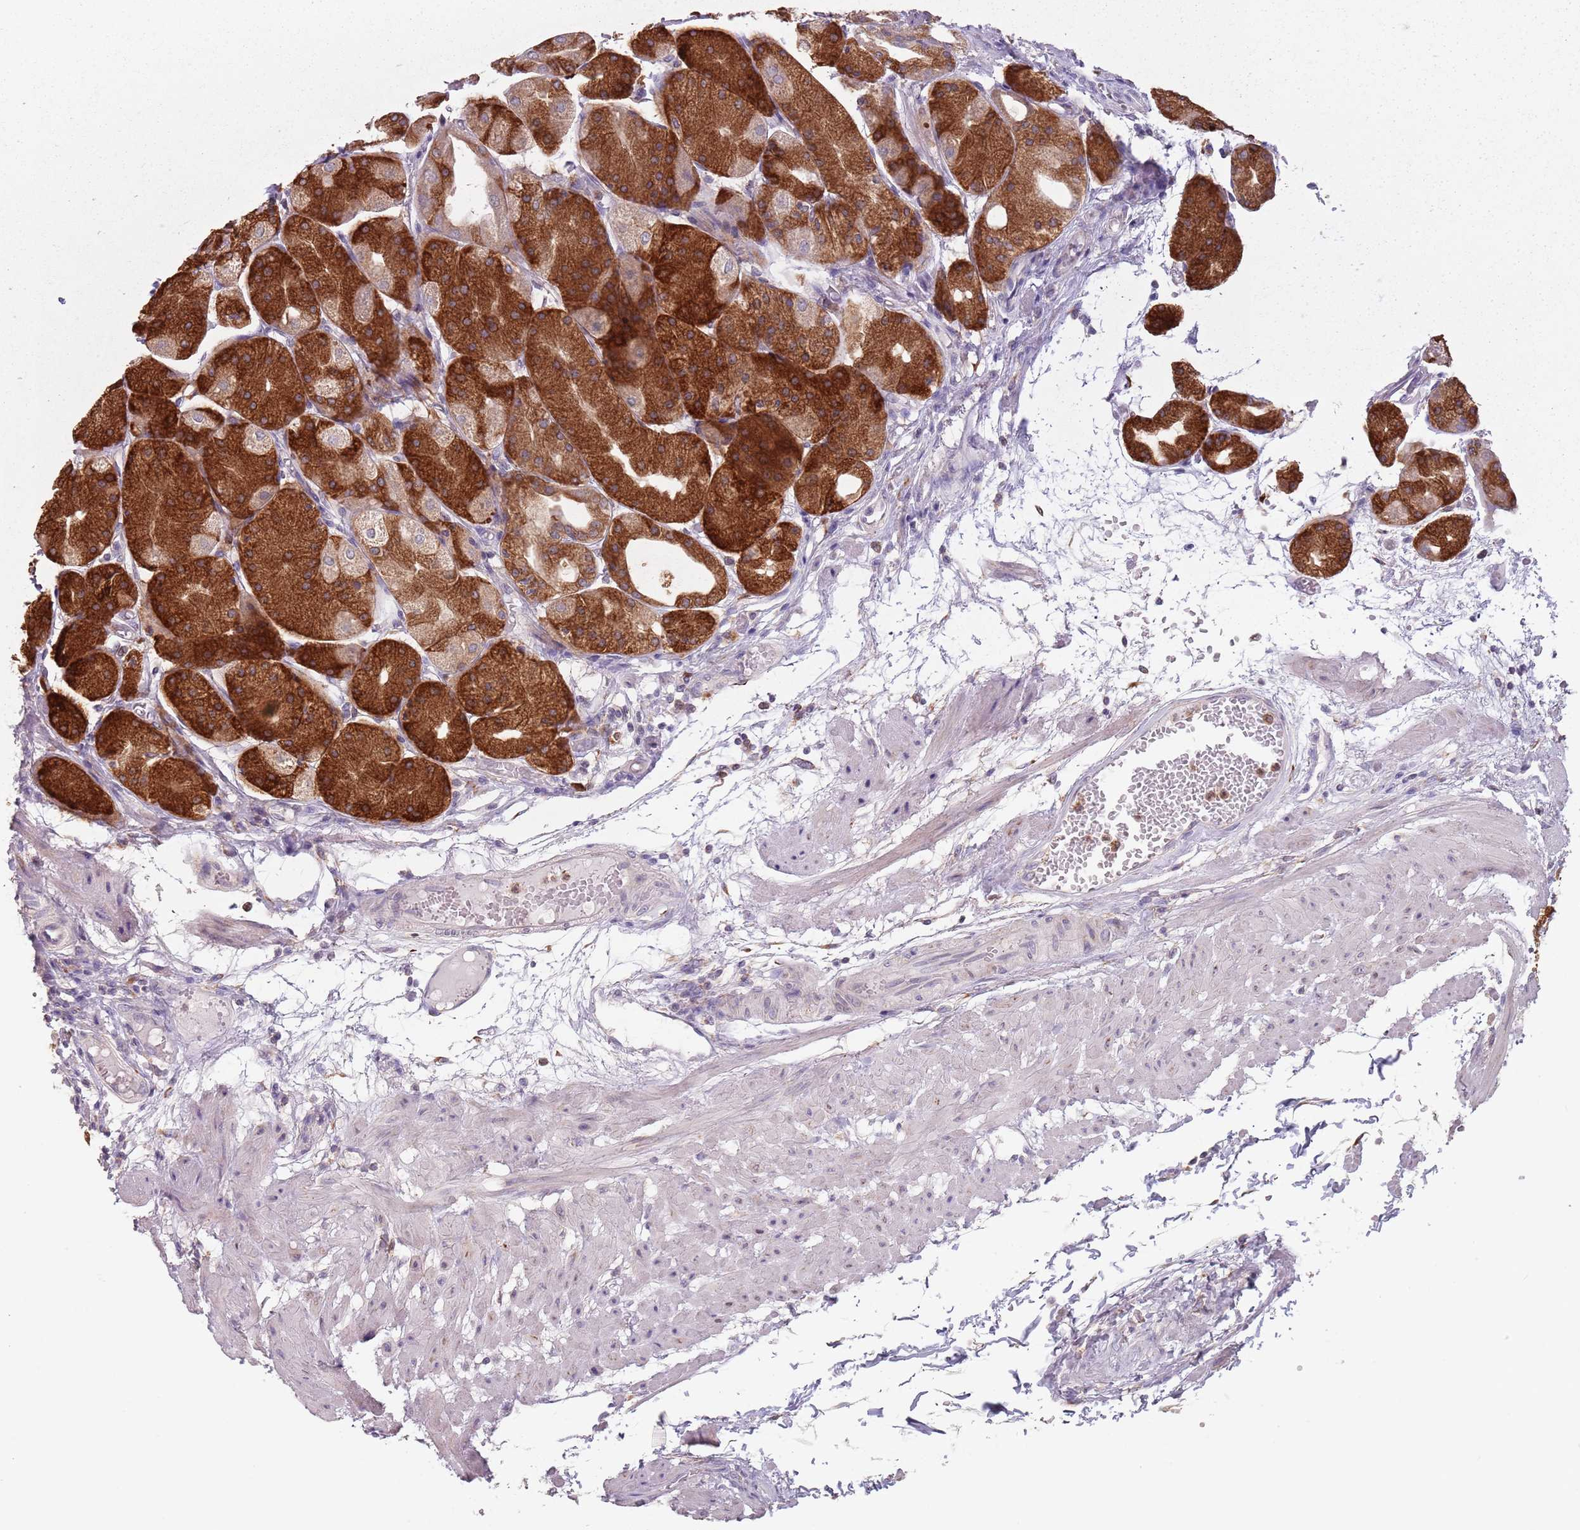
{"staining": {"intensity": "strong", "quantity": "25%-75%", "location": "cytoplasmic/membranous"}, "tissue": "stomach", "cell_type": "Glandular cells", "image_type": "normal", "snomed": [{"axis": "morphology", "description": "Normal tissue, NOS"}, {"axis": "topography", "description": "Stomach, upper"}], "caption": "A high-resolution histopathology image shows immunohistochemistry (IHC) staining of normal stomach, which displays strong cytoplasmic/membranous positivity in approximately 25%-75% of glandular cells. (DAB (3,3'-diaminobenzidine) = brown stain, brightfield microscopy at high magnification).", "gene": "RPS9", "patient": {"sex": "male", "age": 72}}